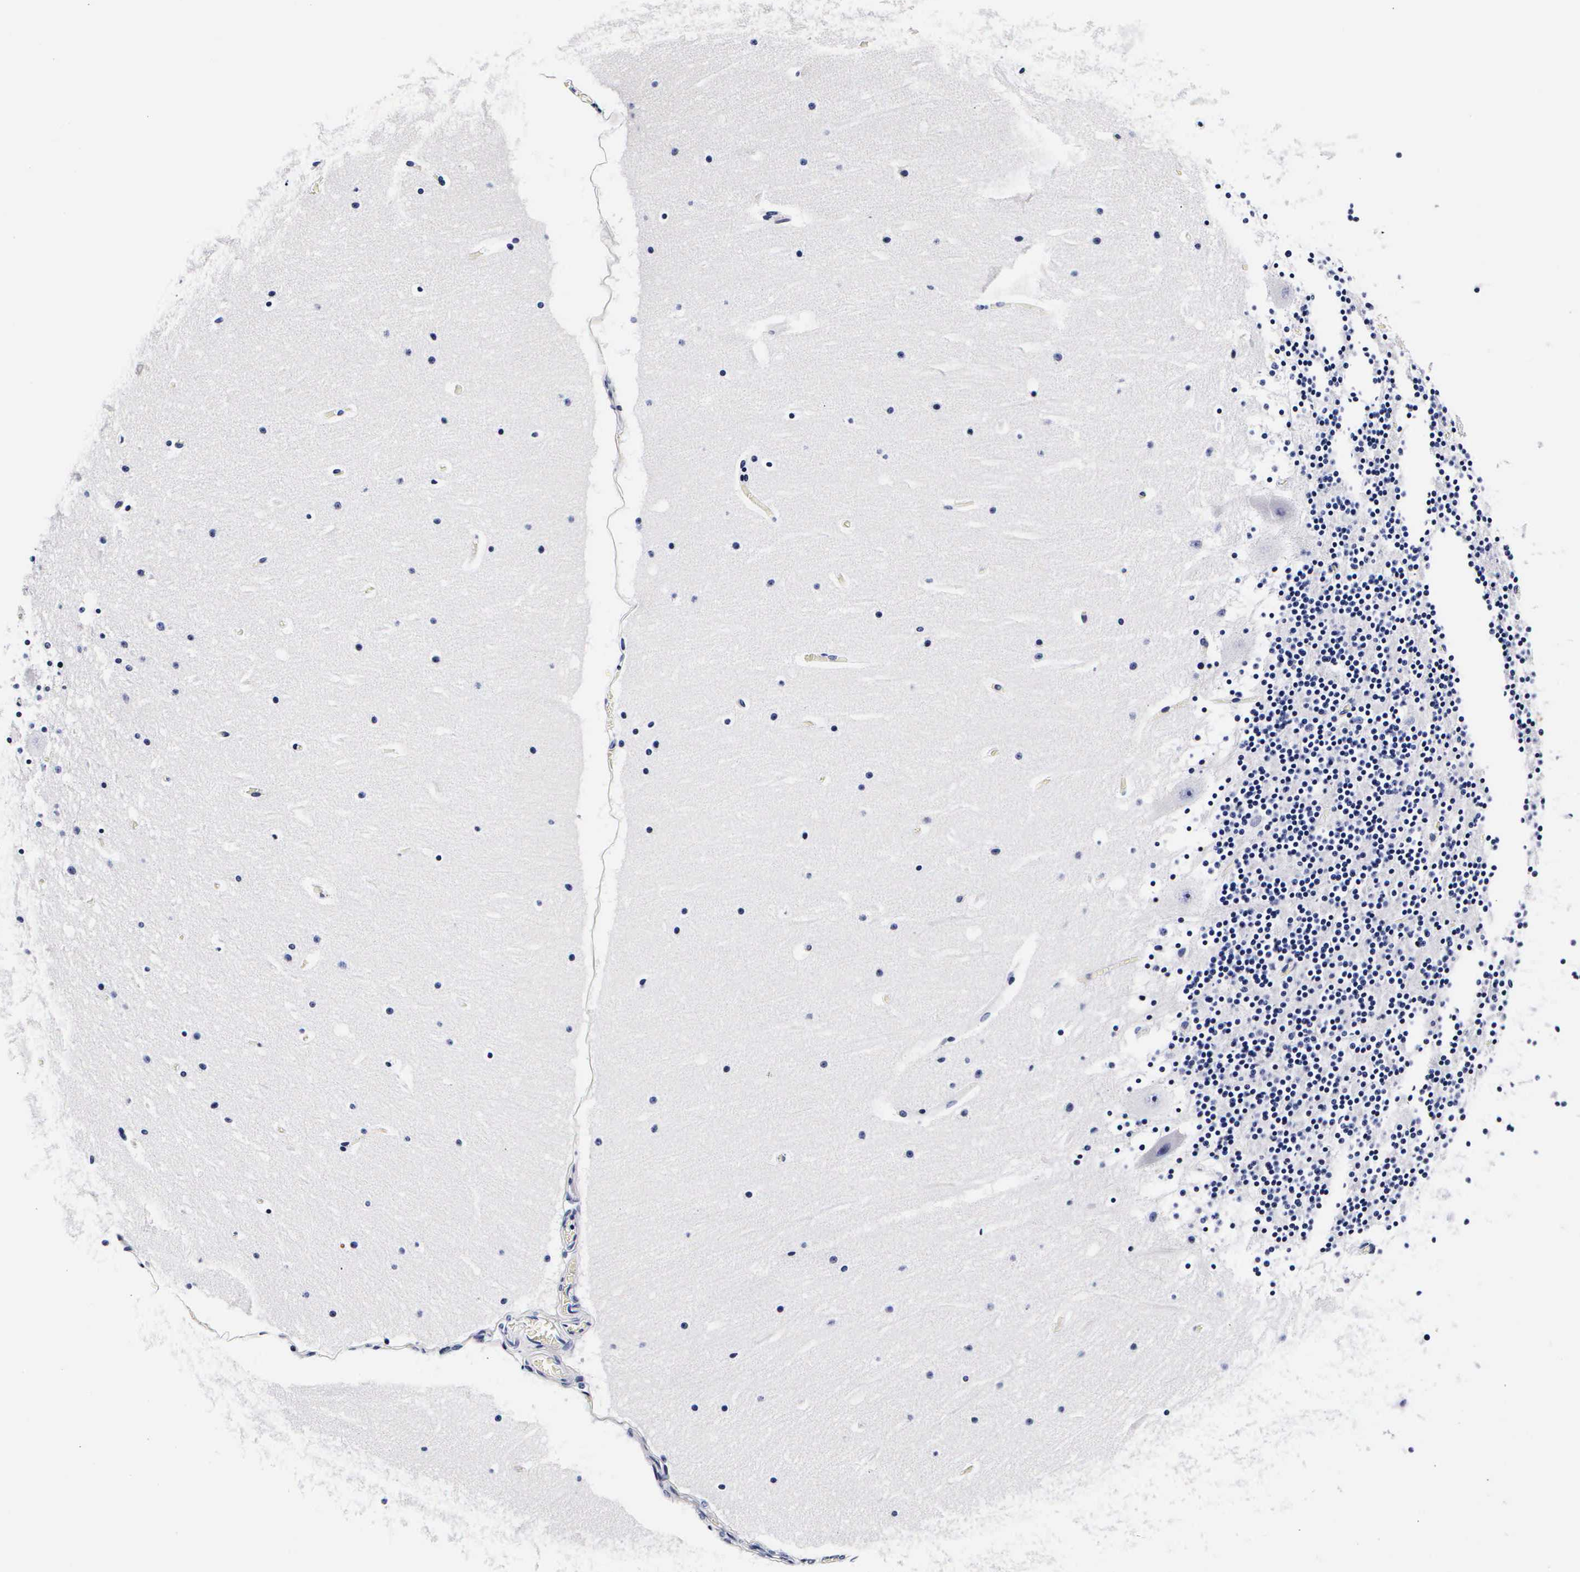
{"staining": {"intensity": "negative", "quantity": "none", "location": "none"}, "tissue": "cerebellum", "cell_type": "Cells in granular layer", "image_type": "normal", "snomed": [{"axis": "morphology", "description": "Normal tissue, NOS"}, {"axis": "topography", "description": "Cerebellum"}], "caption": "High magnification brightfield microscopy of unremarkable cerebellum stained with DAB (3,3'-diaminobenzidine) (brown) and counterstained with hematoxylin (blue): cells in granular layer show no significant staining.", "gene": "RNASE6", "patient": {"sex": "male", "age": 45}}